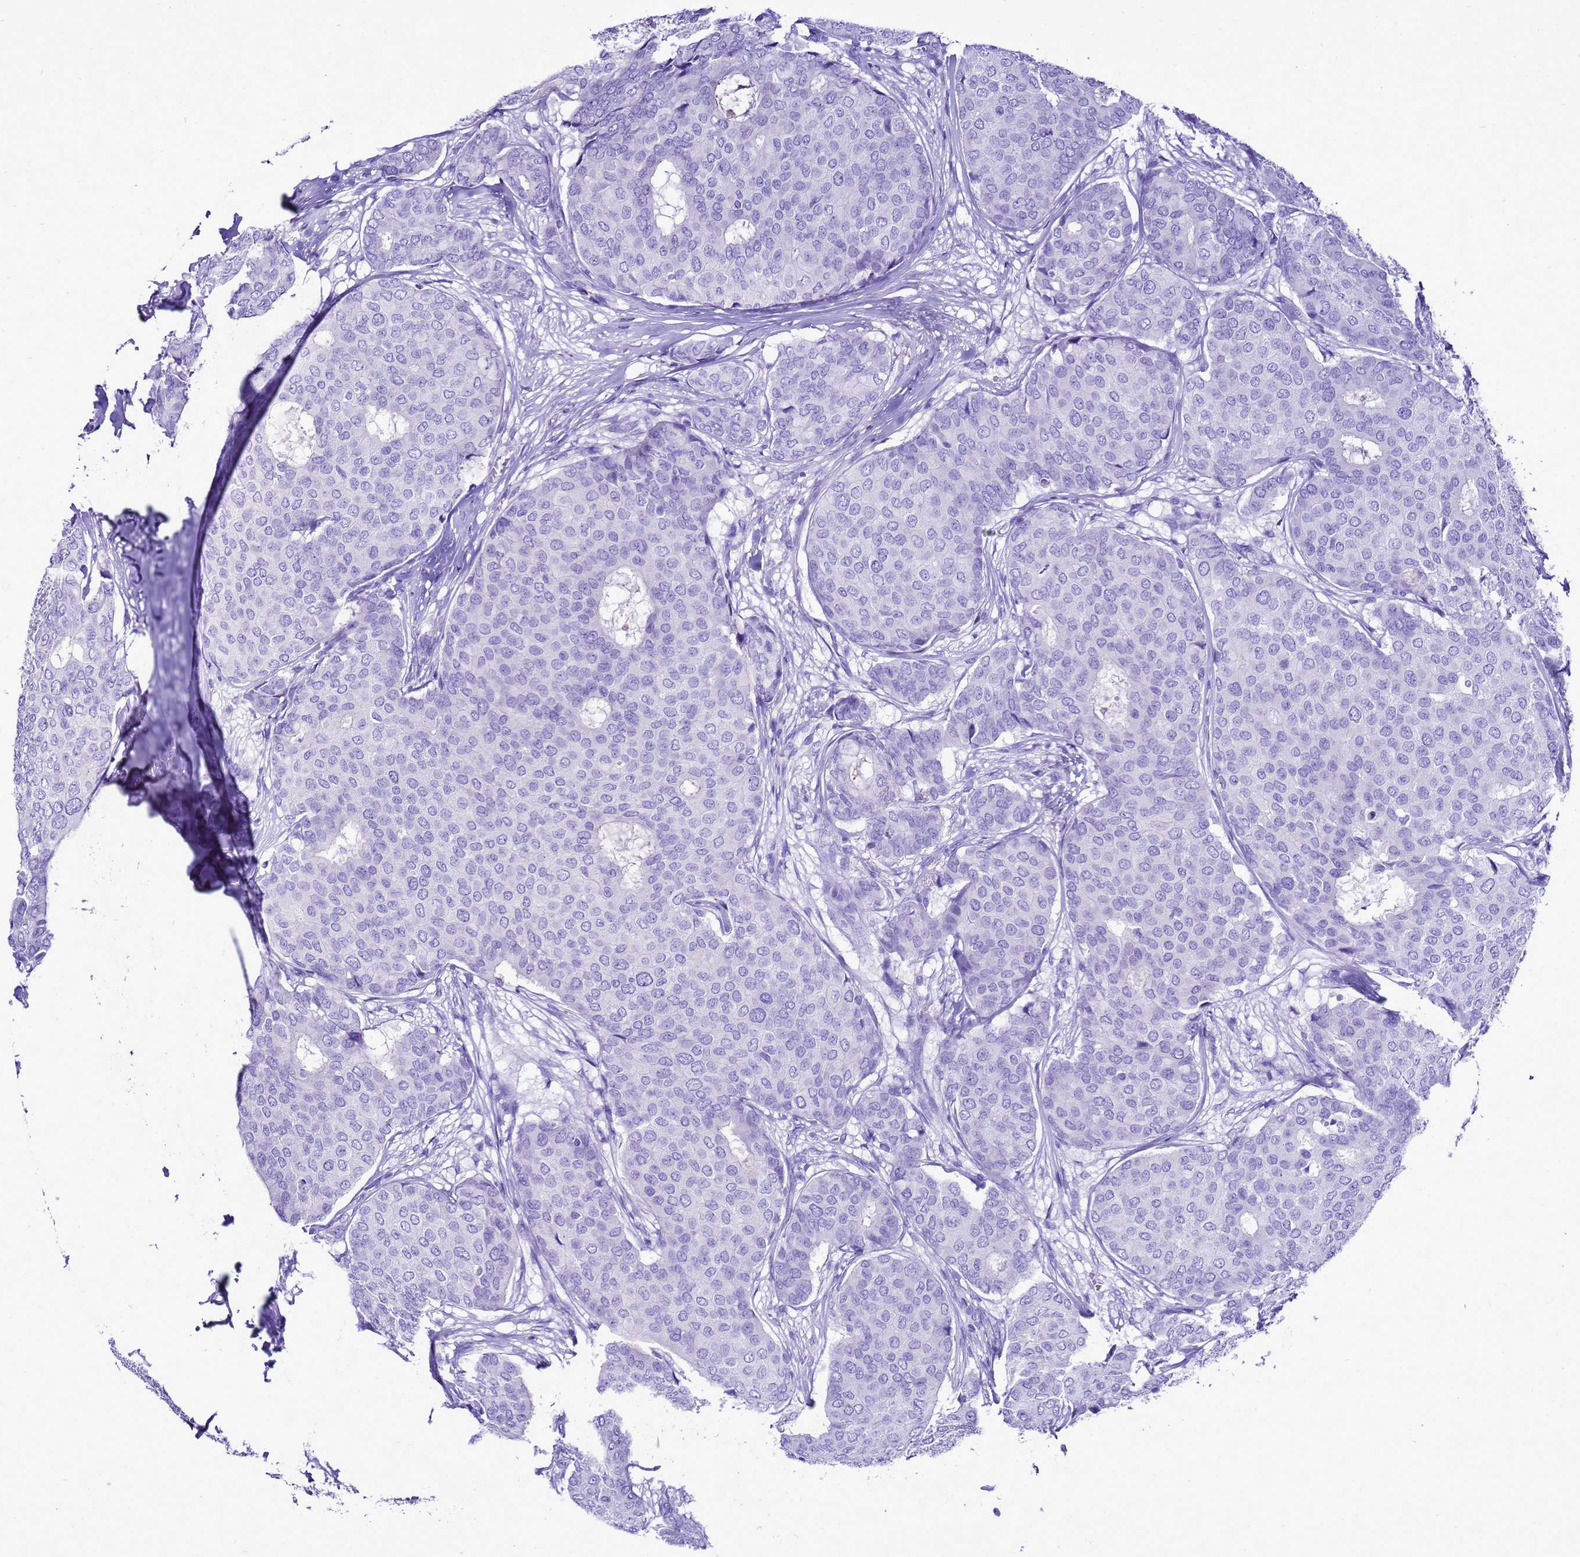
{"staining": {"intensity": "negative", "quantity": "none", "location": "none"}, "tissue": "breast cancer", "cell_type": "Tumor cells", "image_type": "cancer", "snomed": [{"axis": "morphology", "description": "Duct carcinoma"}, {"axis": "topography", "description": "Breast"}], "caption": "This micrograph is of invasive ductal carcinoma (breast) stained with IHC to label a protein in brown with the nuclei are counter-stained blue. There is no positivity in tumor cells.", "gene": "BEST2", "patient": {"sex": "female", "age": 75}}